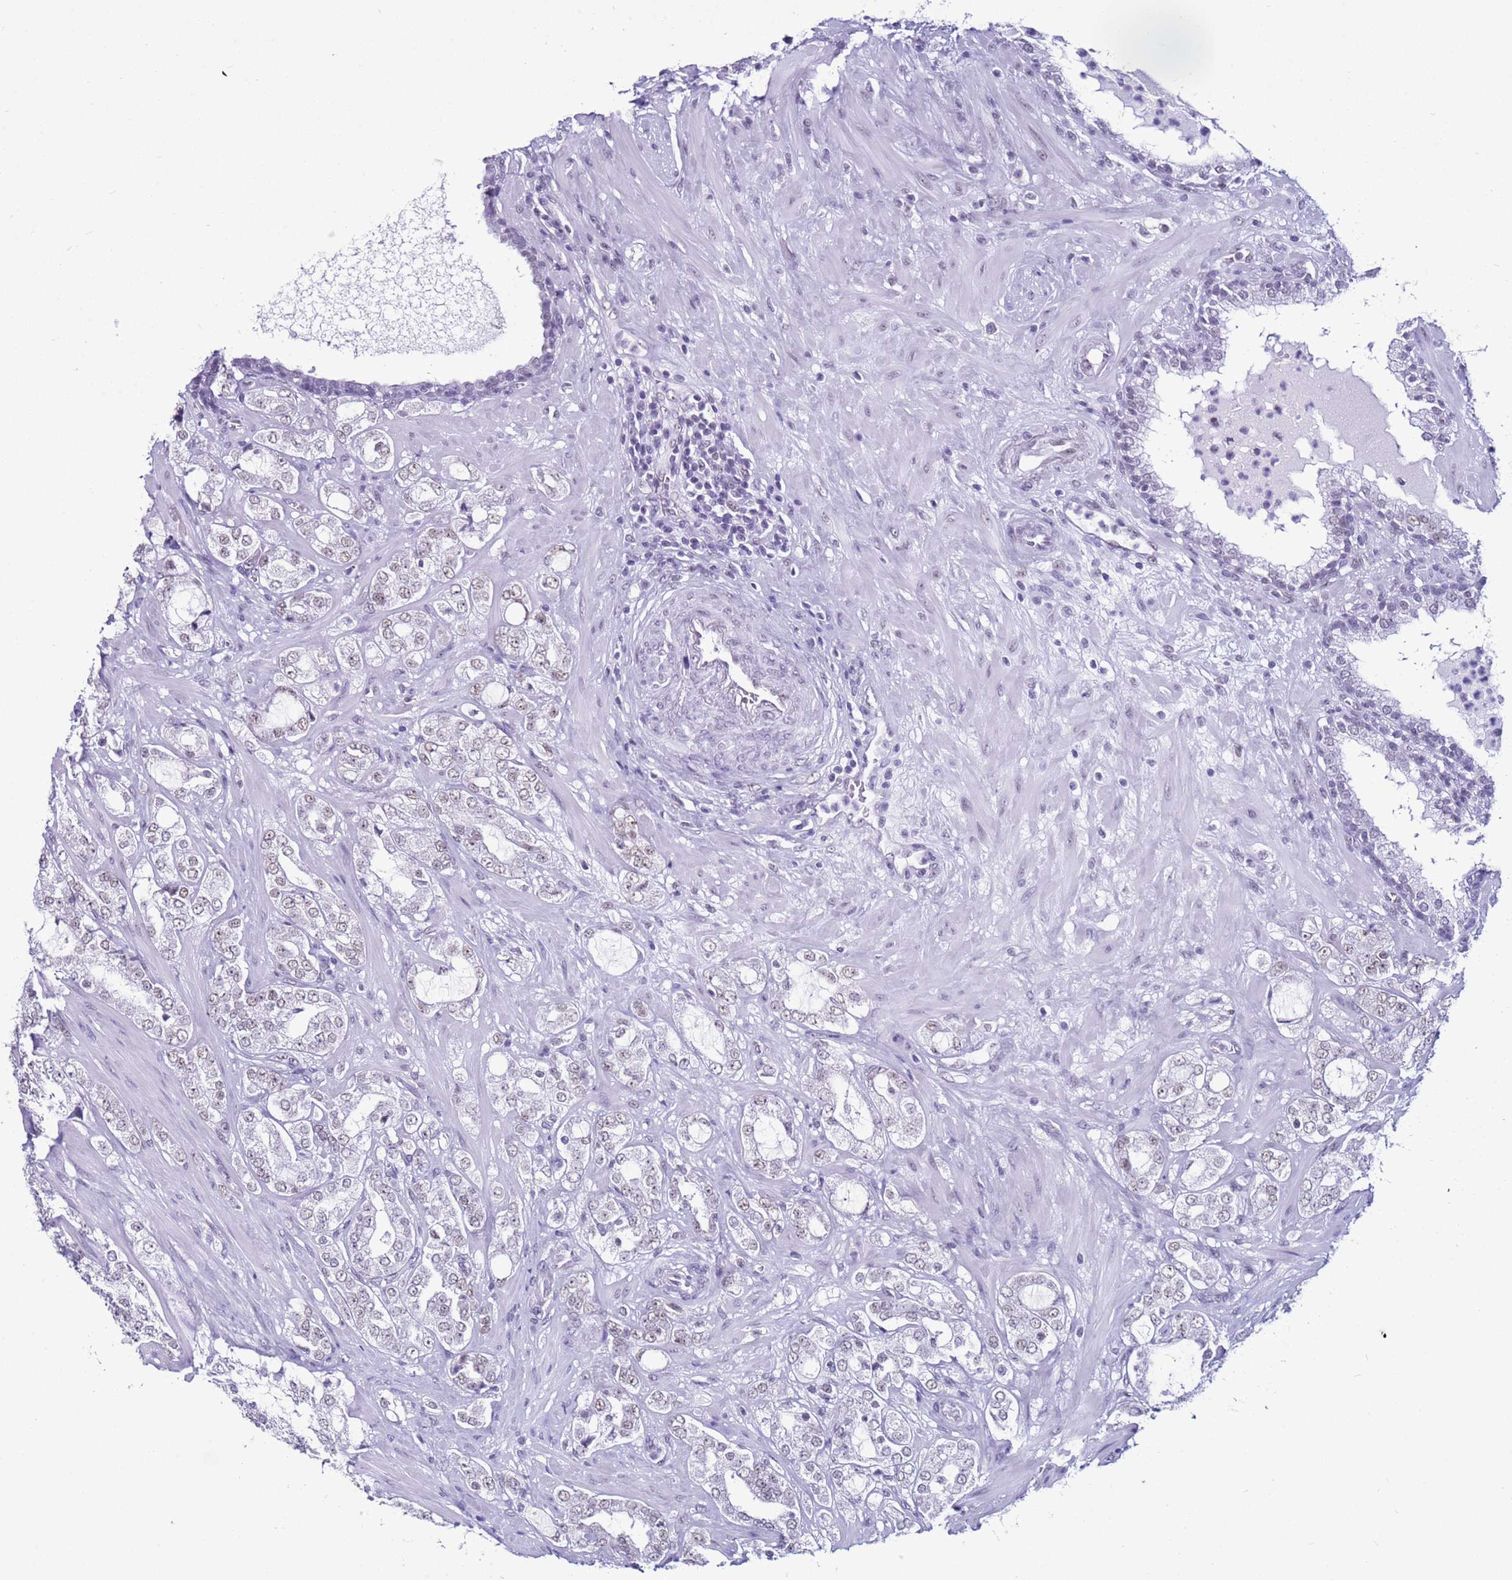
{"staining": {"intensity": "weak", "quantity": ">75%", "location": "nuclear"}, "tissue": "prostate cancer", "cell_type": "Tumor cells", "image_type": "cancer", "snomed": [{"axis": "morphology", "description": "Adenocarcinoma, High grade"}, {"axis": "topography", "description": "Prostate"}], "caption": "Brown immunohistochemical staining in prostate high-grade adenocarcinoma demonstrates weak nuclear staining in about >75% of tumor cells. (Brightfield microscopy of DAB IHC at high magnification).", "gene": "DHX15", "patient": {"sex": "male", "age": 64}}